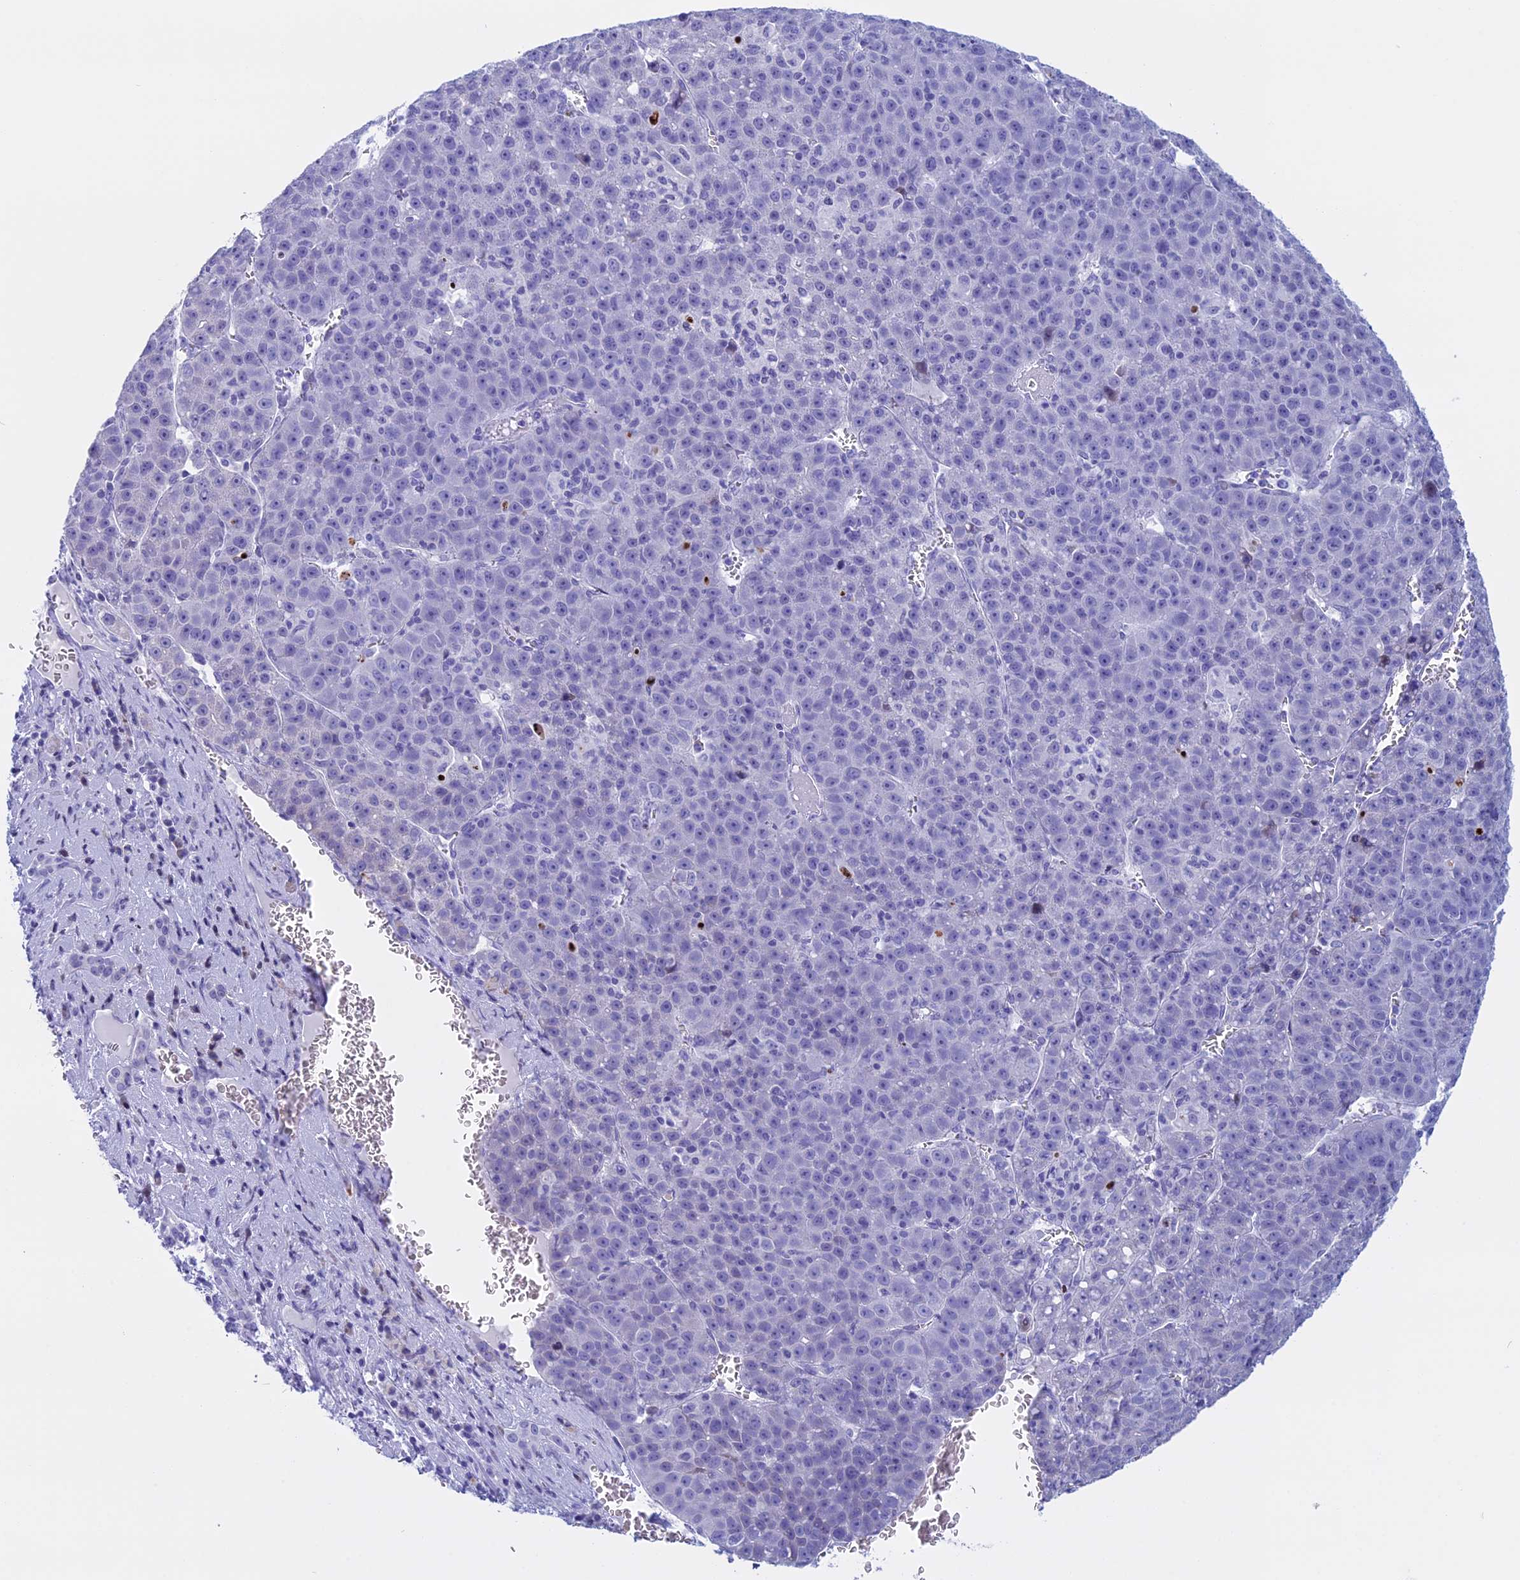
{"staining": {"intensity": "negative", "quantity": "none", "location": "none"}, "tissue": "liver cancer", "cell_type": "Tumor cells", "image_type": "cancer", "snomed": [{"axis": "morphology", "description": "Carcinoma, Hepatocellular, NOS"}, {"axis": "topography", "description": "Liver"}], "caption": "Tumor cells show no significant protein expression in liver cancer.", "gene": "KCTD21", "patient": {"sex": "female", "age": 53}}